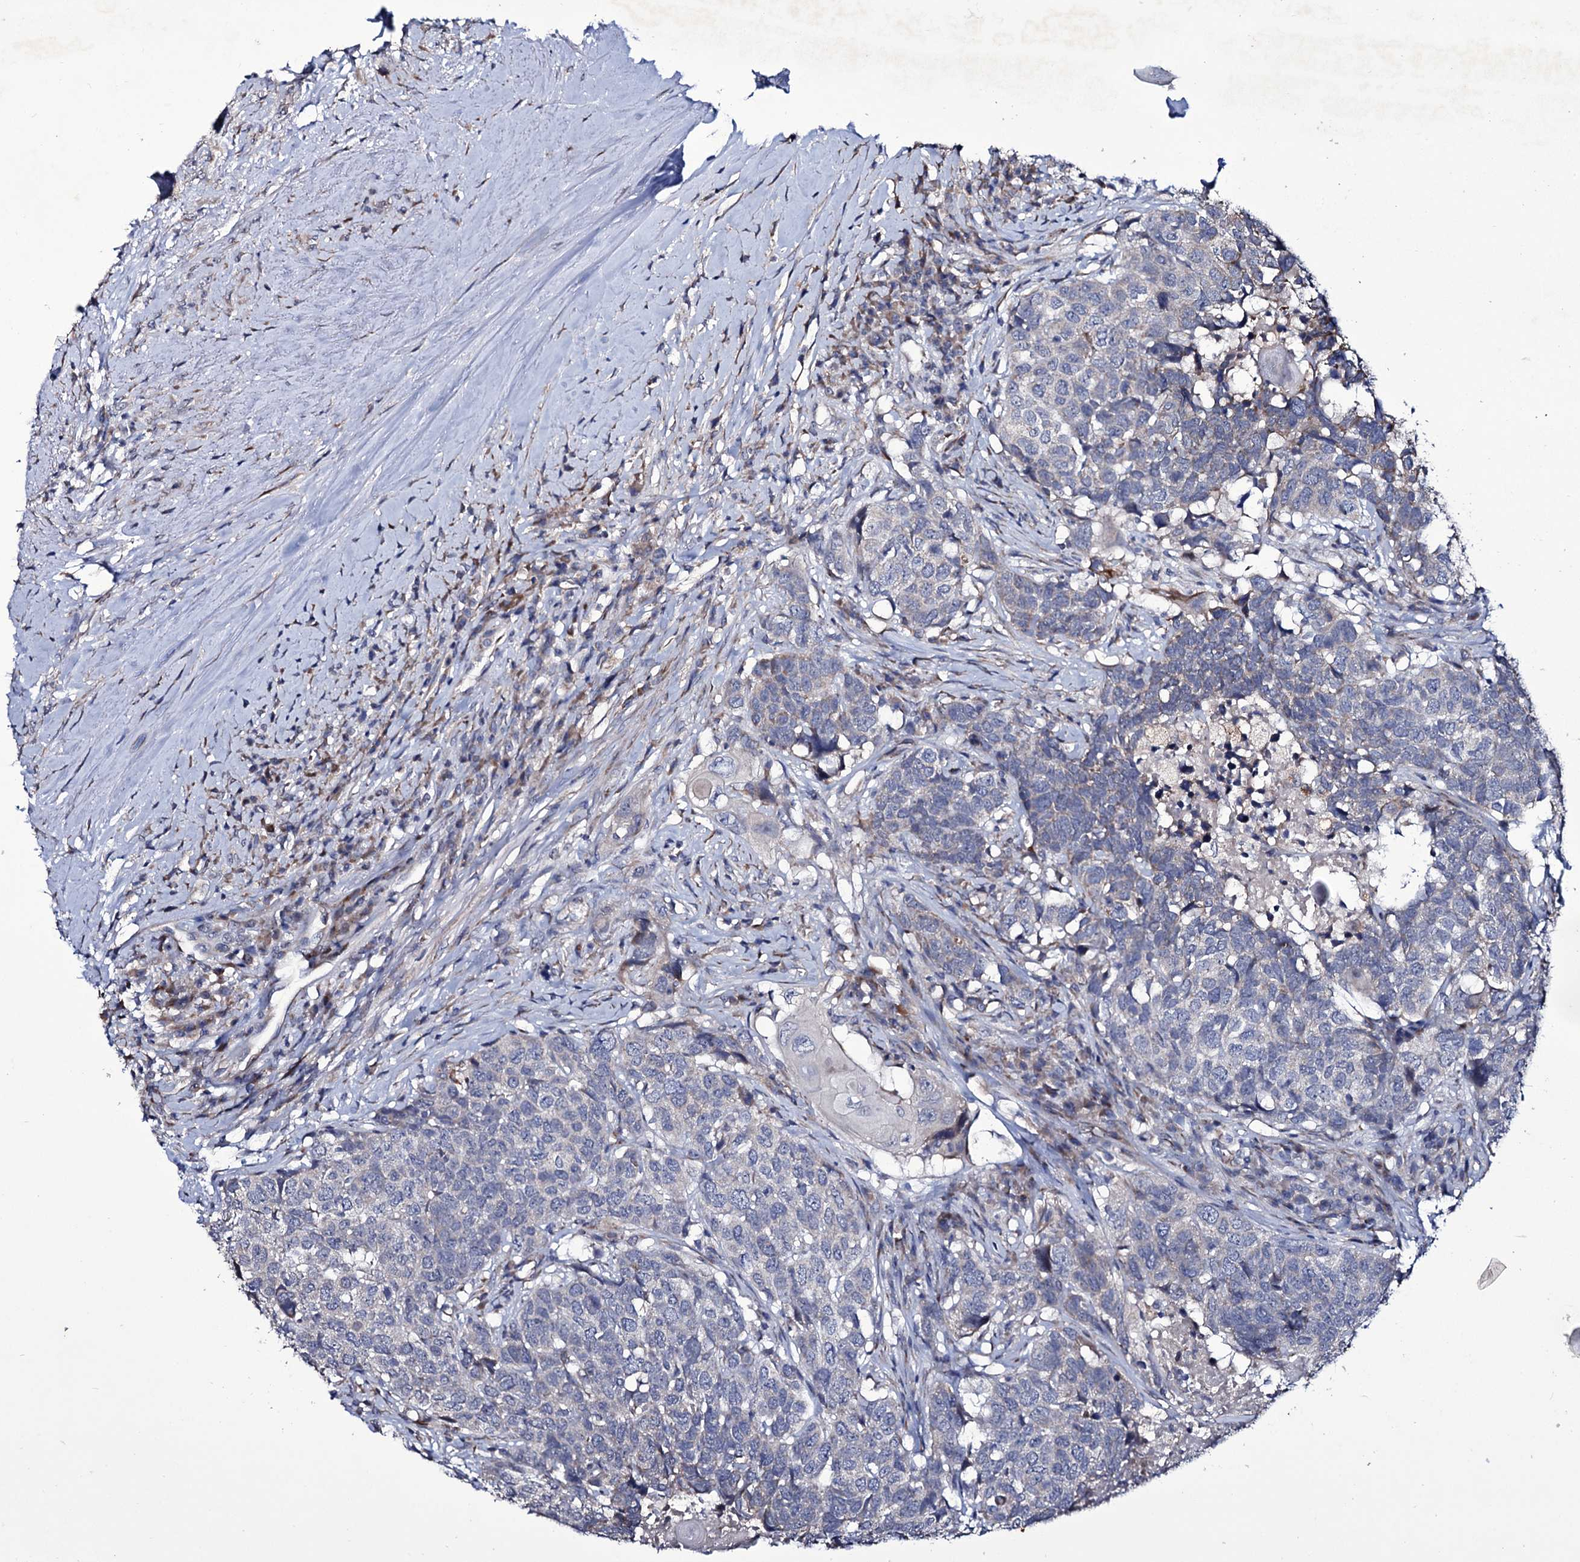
{"staining": {"intensity": "negative", "quantity": "none", "location": "none"}, "tissue": "head and neck cancer", "cell_type": "Tumor cells", "image_type": "cancer", "snomed": [{"axis": "morphology", "description": "Squamous cell carcinoma, NOS"}, {"axis": "topography", "description": "Head-Neck"}], "caption": "Squamous cell carcinoma (head and neck) stained for a protein using immunohistochemistry shows no positivity tumor cells.", "gene": "TUBGCP5", "patient": {"sex": "male", "age": 66}}